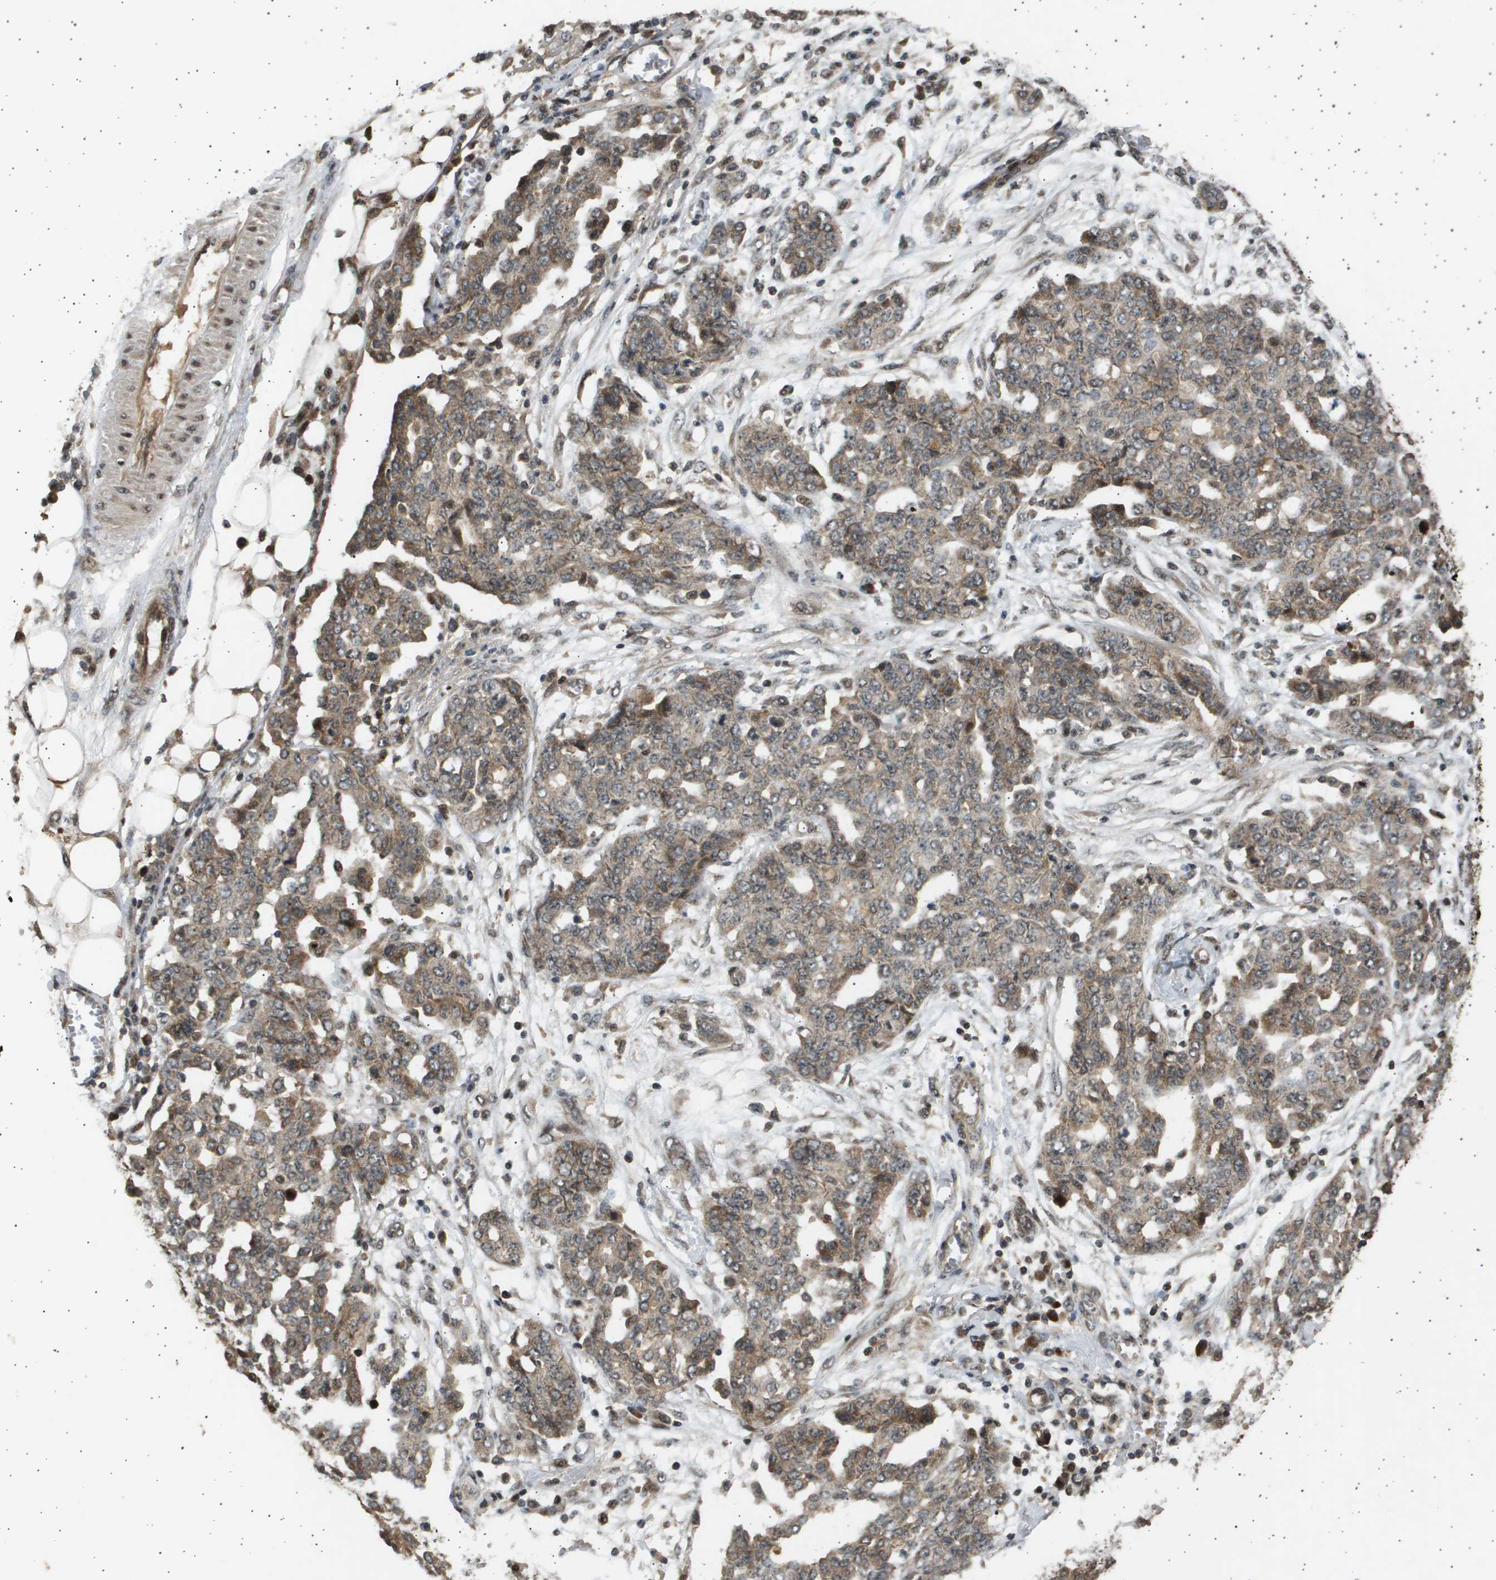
{"staining": {"intensity": "moderate", "quantity": ">75%", "location": "cytoplasmic/membranous,nuclear"}, "tissue": "ovarian cancer", "cell_type": "Tumor cells", "image_type": "cancer", "snomed": [{"axis": "morphology", "description": "Cystadenocarcinoma, serous, NOS"}, {"axis": "topography", "description": "Soft tissue"}, {"axis": "topography", "description": "Ovary"}], "caption": "High-magnification brightfield microscopy of ovarian serous cystadenocarcinoma stained with DAB (3,3'-diaminobenzidine) (brown) and counterstained with hematoxylin (blue). tumor cells exhibit moderate cytoplasmic/membranous and nuclear staining is seen in approximately>75% of cells.", "gene": "TNRC6A", "patient": {"sex": "female", "age": 57}}